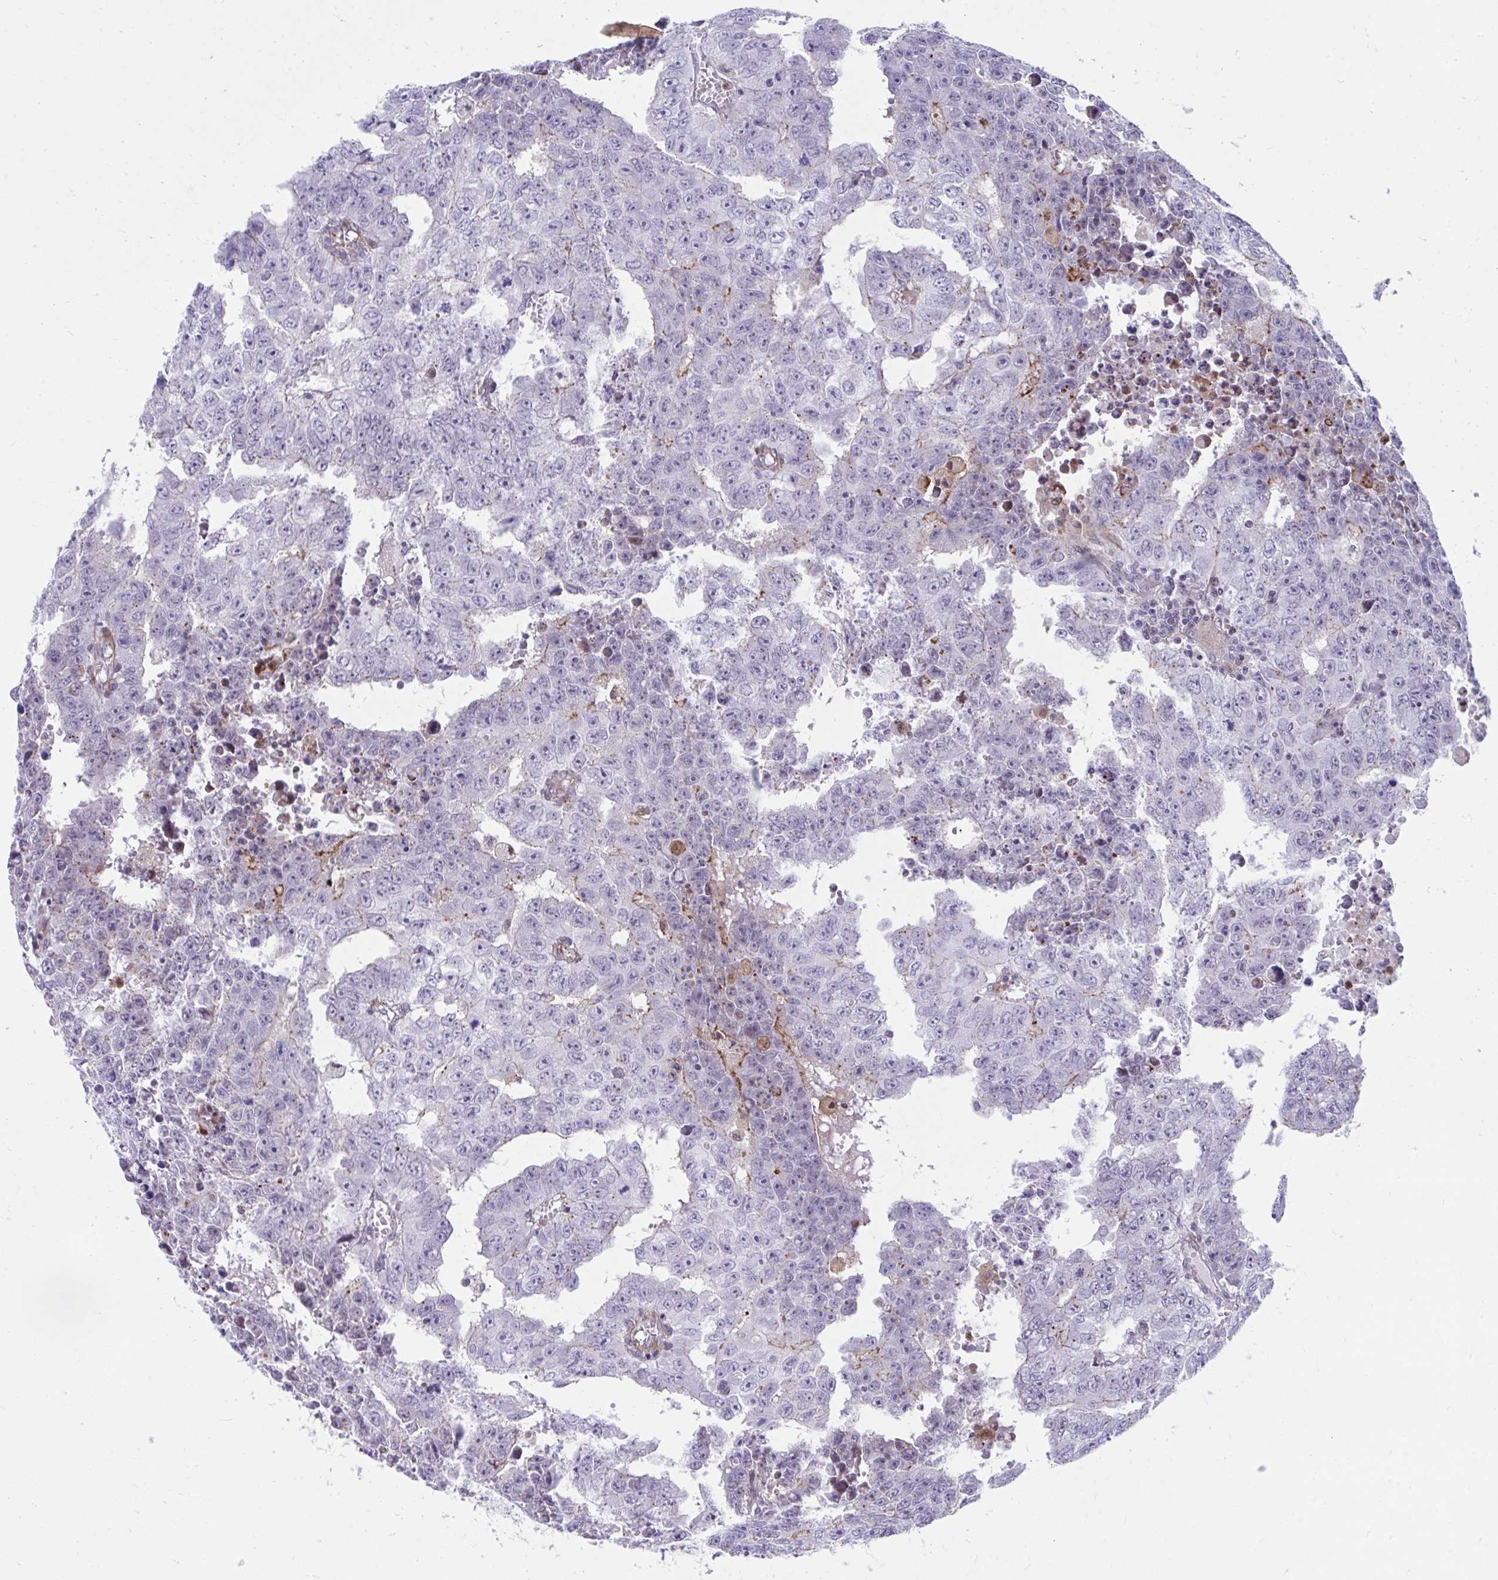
{"staining": {"intensity": "negative", "quantity": "none", "location": "none"}, "tissue": "testis cancer", "cell_type": "Tumor cells", "image_type": "cancer", "snomed": [{"axis": "morphology", "description": "Carcinoma, Embryonal, NOS"}, {"axis": "morphology", "description": "Teratoma, malignant, NOS"}, {"axis": "topography", "description": "Testis"}], "caption": "Testis cancer was stained to show a protein in brown. There is no significant positivity in tumor cells. (DAB immunohistochemistry visualized using brightfield microscopy, high magnification).", "gene": "CSTB", "patient": {"sex": "male", "age": 24}}